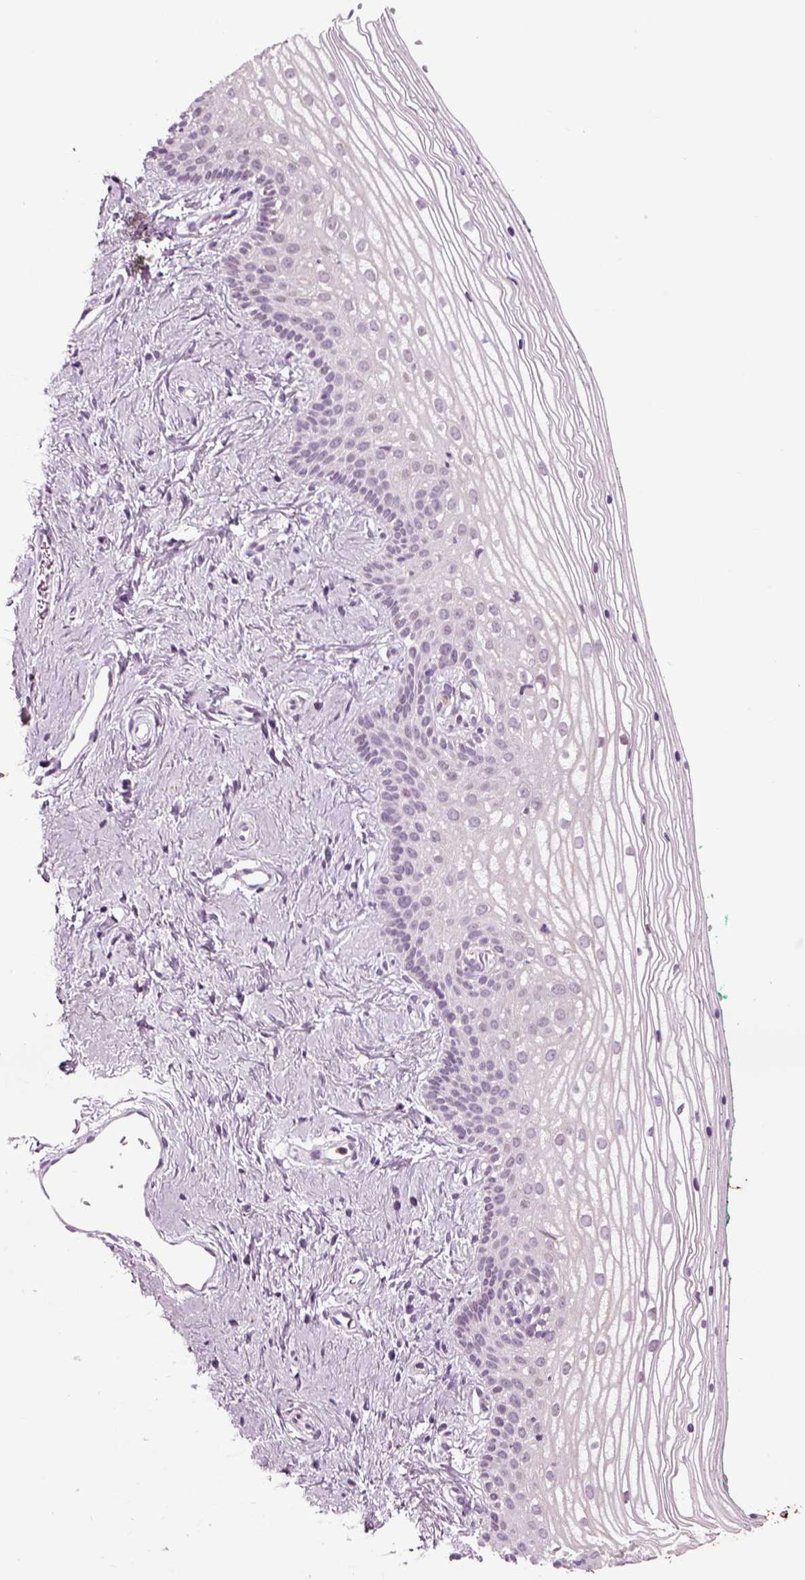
{"staining": {"intensity": "negative", "quantity": "none", "location": "none"}, "tissue": "vagina", "cell_type": "Squamous epithelial cells", "image_type": "normal", "snomed": [{"axis": "morphology", "description": "Normal tissue, NOS"}, {"axis": "topography", "description": "Vagina"}], "caption": "Immunohistochemistry (IHC) photomicrograph of unremarkable vagina: vagina stained with DAB (3,3'-diaminobenzidine) exhibits no significant protein positivity in squamous epithelial cells. Brightfield microscopy of immunohistochemistry stained with DAB (brown) and hematoxylin (blue), captured at high magnification.", "gene": "CHGB", "patient": {"sex": "female", "age": 36}}